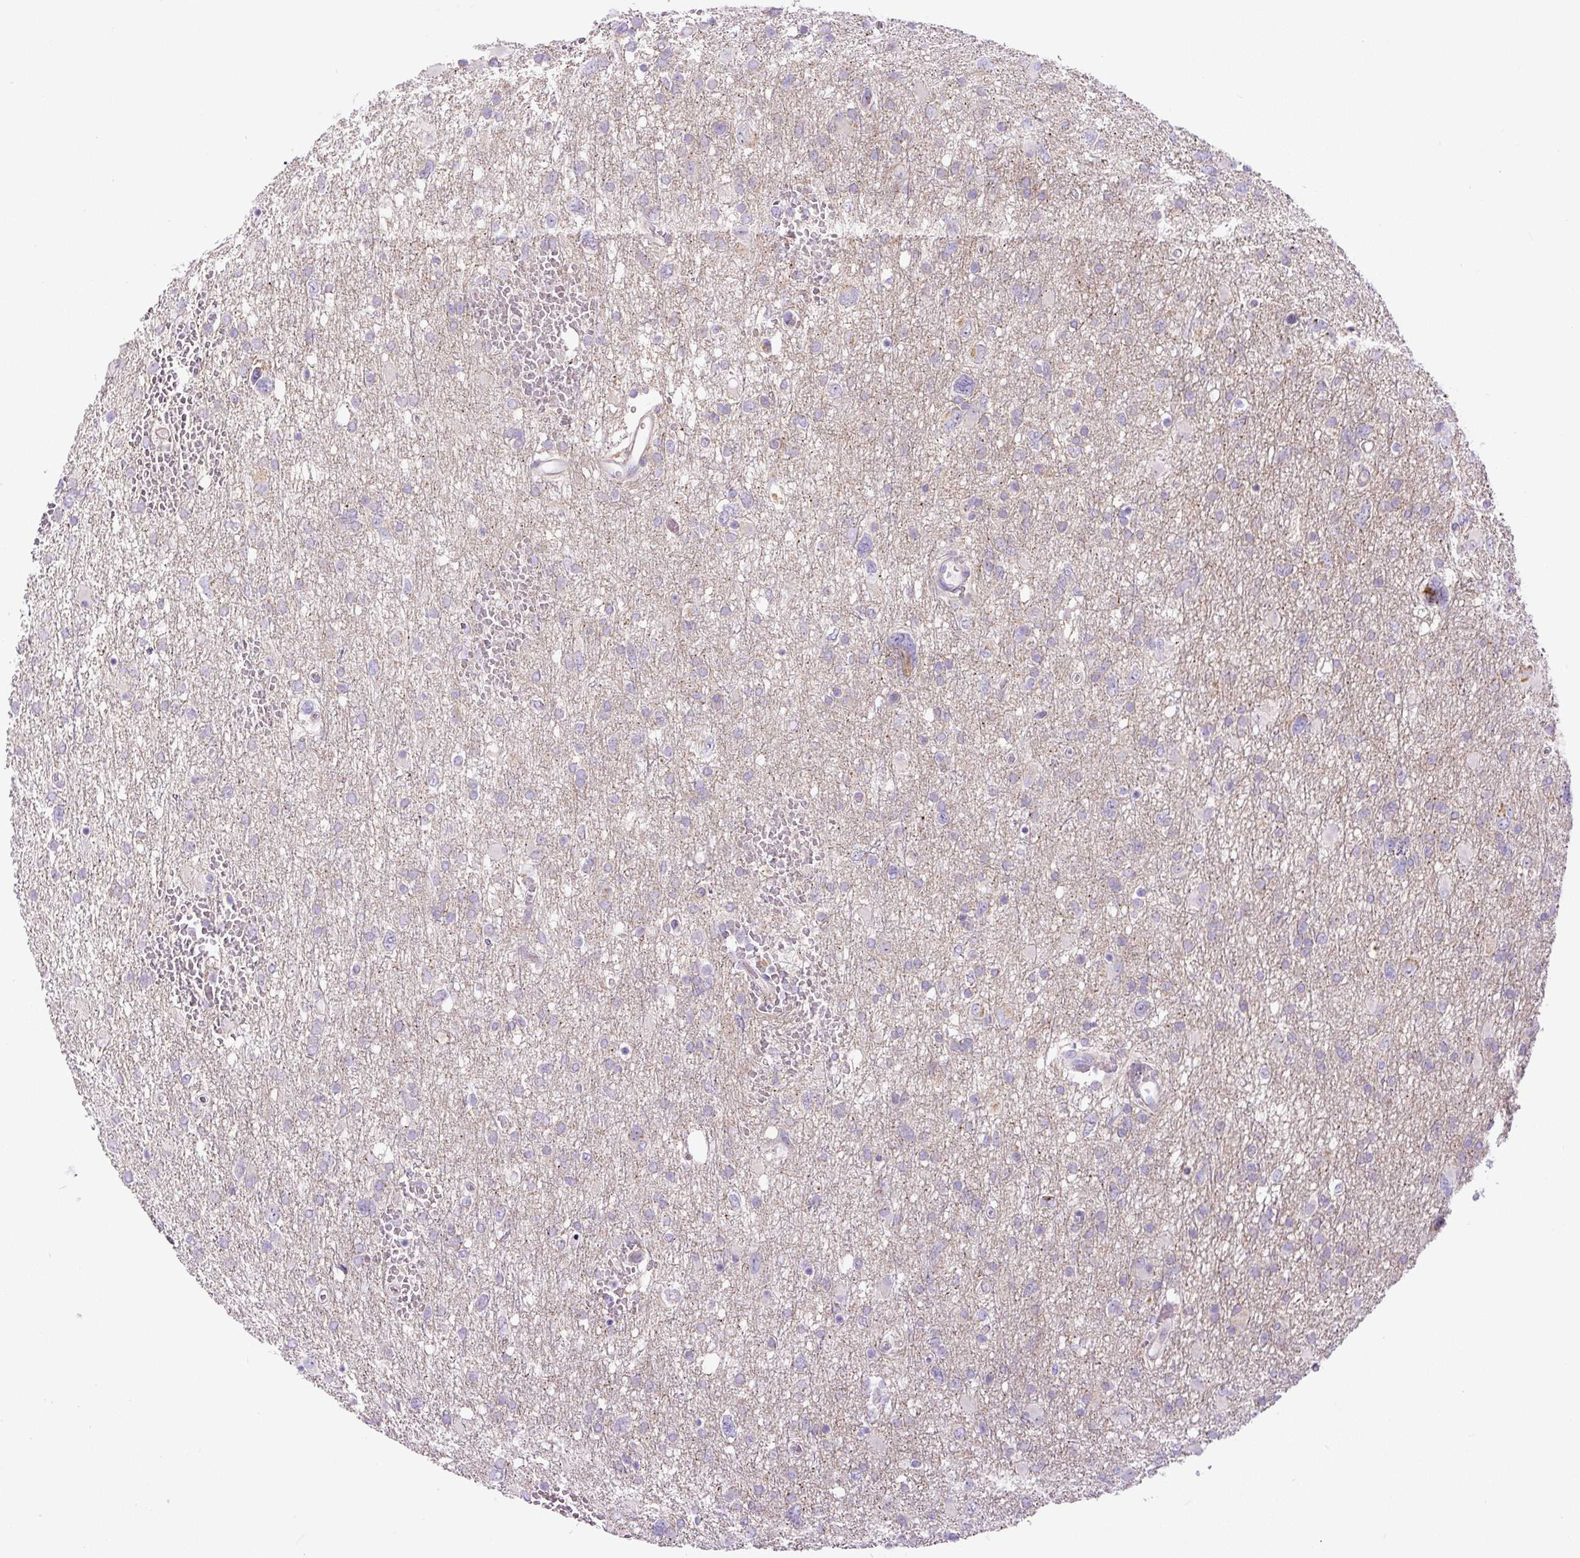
{"staining": {"intensity": "negative", "quantity": "none", "location": "none"}, "tissue": "glioma", "cell_type": "Tumor cells", "image_type": "cancer", "snomed": [{"axis": "morphology", "description": "Glioma, malignant, High grade"}, {"axis": "topography", "description": "Brain"}], "caption": "Image shows no significant protein staining in tumor cells of glioma.", "gene": "ZNF596", "patient": {"sex": "male", "age": 61}}